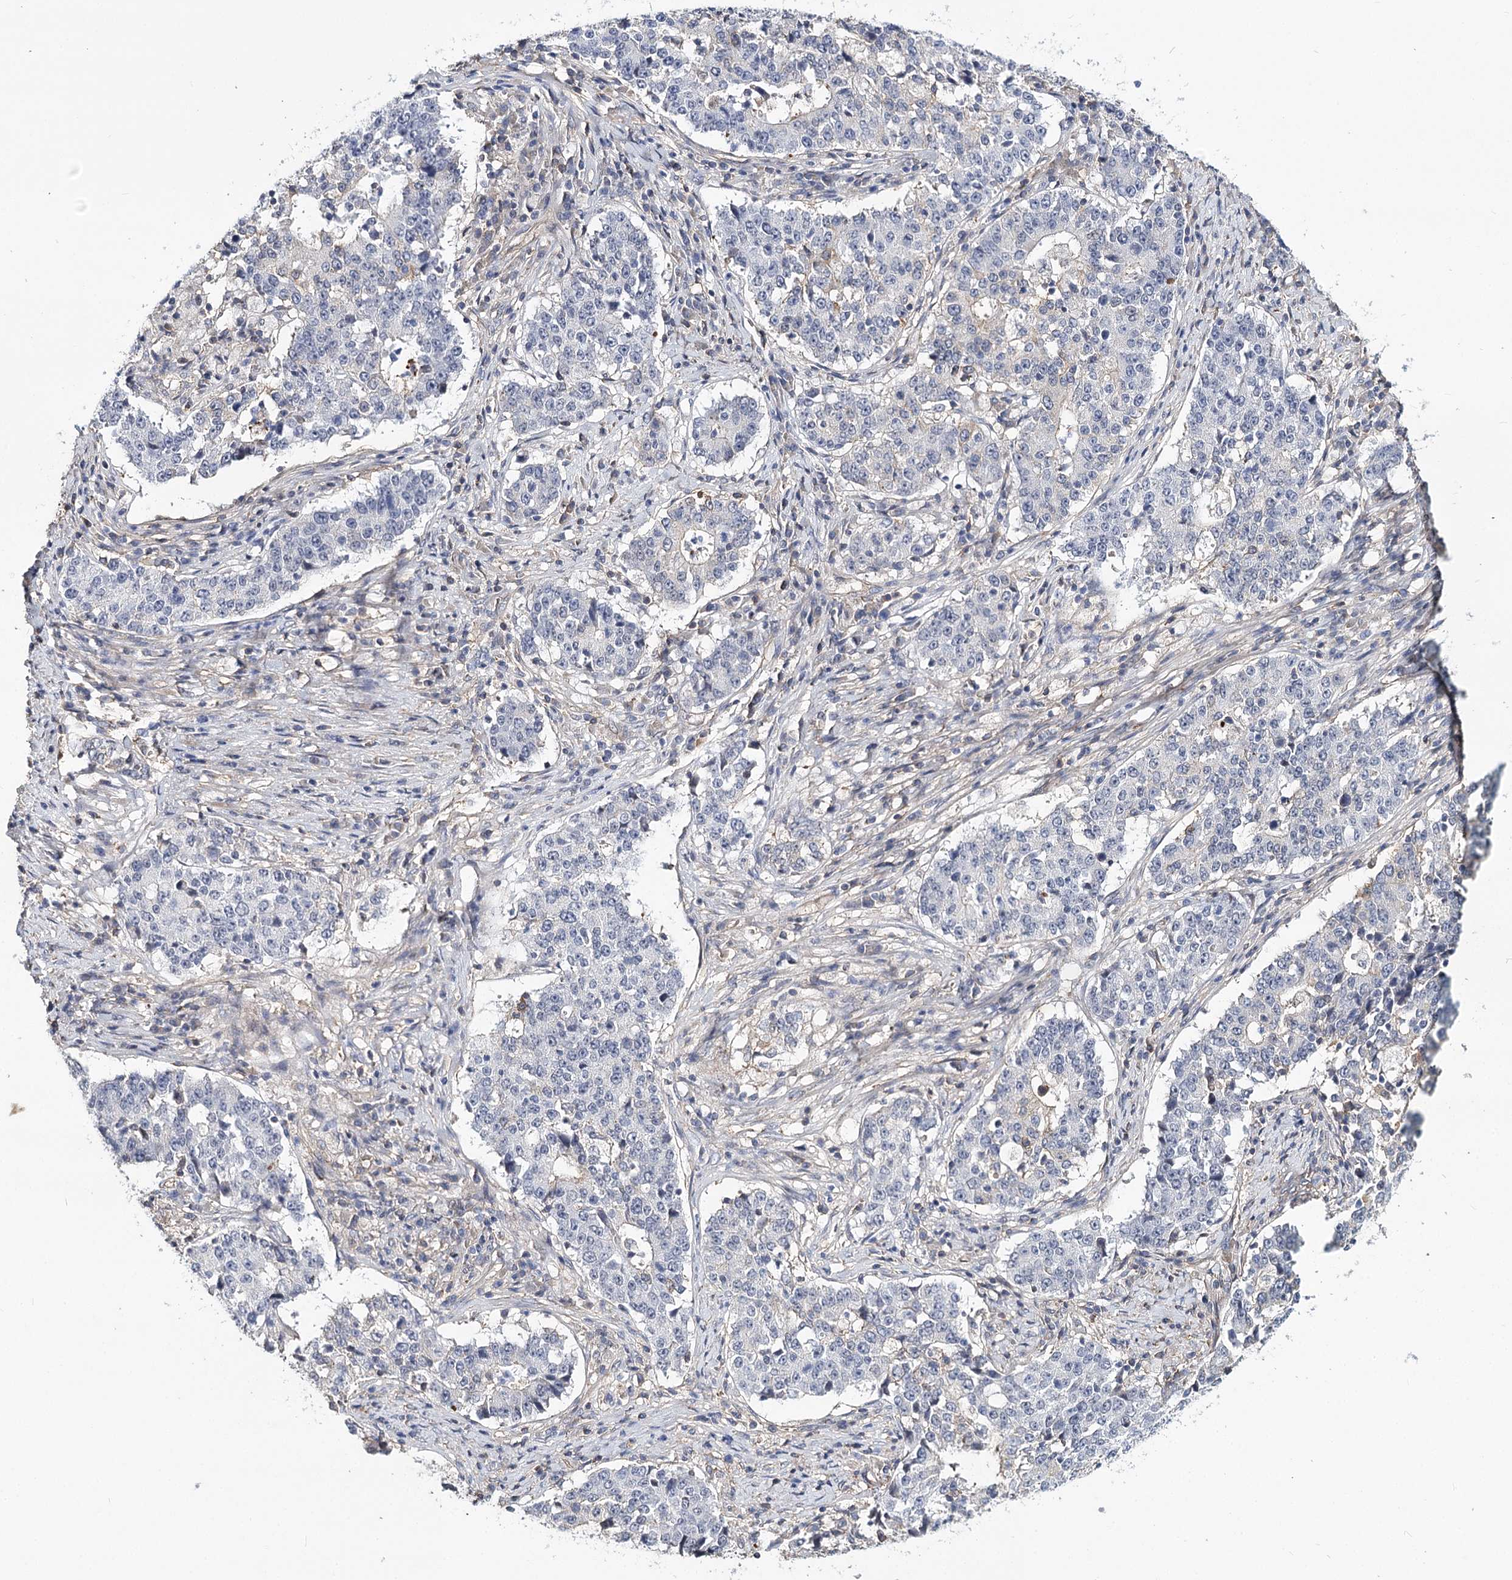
{"staining": {"intensity": "negative", "quantity": "none", "location": "none"}, "tissue": "stomach cancer", "cell_type": "Tumor cells", "image_type": "cancer", "snomed": [{"axis": "morphology", "description": "Adenocarcinoma, NOS"}, {"axis": "topography", "description": "Stomach"}], "caption": "An IHC micrograph of stomach cancer is shown. There is no staining in tumor cells of stomach cancer.", "gene": "TMEM218", "patient": {"sex": "male", "age": 59}}